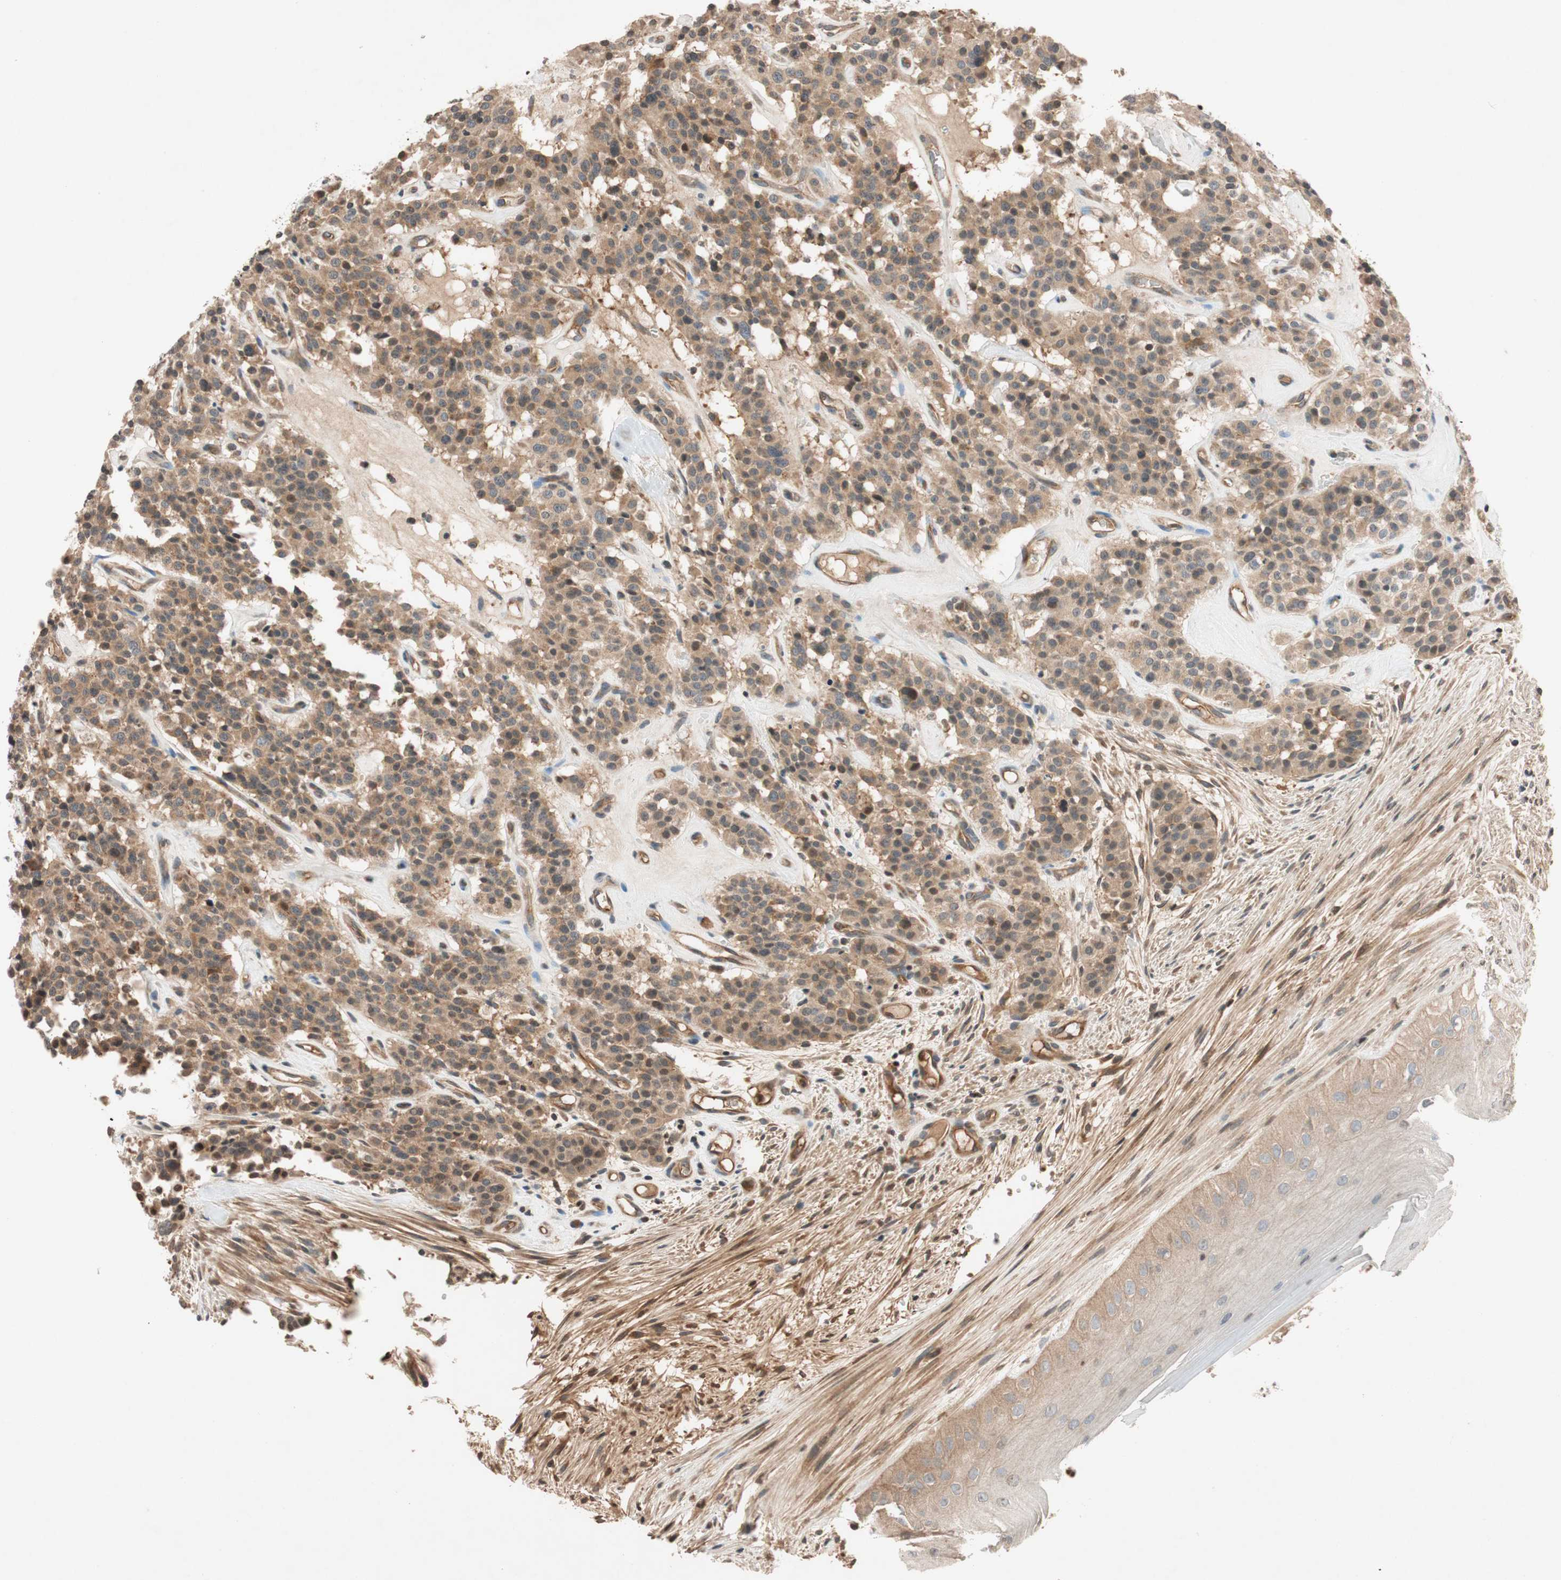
{"staining": {"intensity": "moderate", "quantity": ">75%", "location": "cytoplasmic/membranous"}, "tissue": "carcinoid", "cell_type": "Tumor cells", "image_type": "cancer", "snomed": [{"axis": "morphology", "description": "Carcinoid, malignant, NOS"}, {"axis": "topography", "description": "Lung"}], "caption": "Immunohistochemical staining of malignant carcinoid displays medium levels of moderate cytoplasmic/membranous positivity in approximately >75% of tumor cells. (DAB IHC, brown staining for protein, blue staining for nuclei).", "gene": "GCLM", "patient": {"sex": "male", "age": 30}}